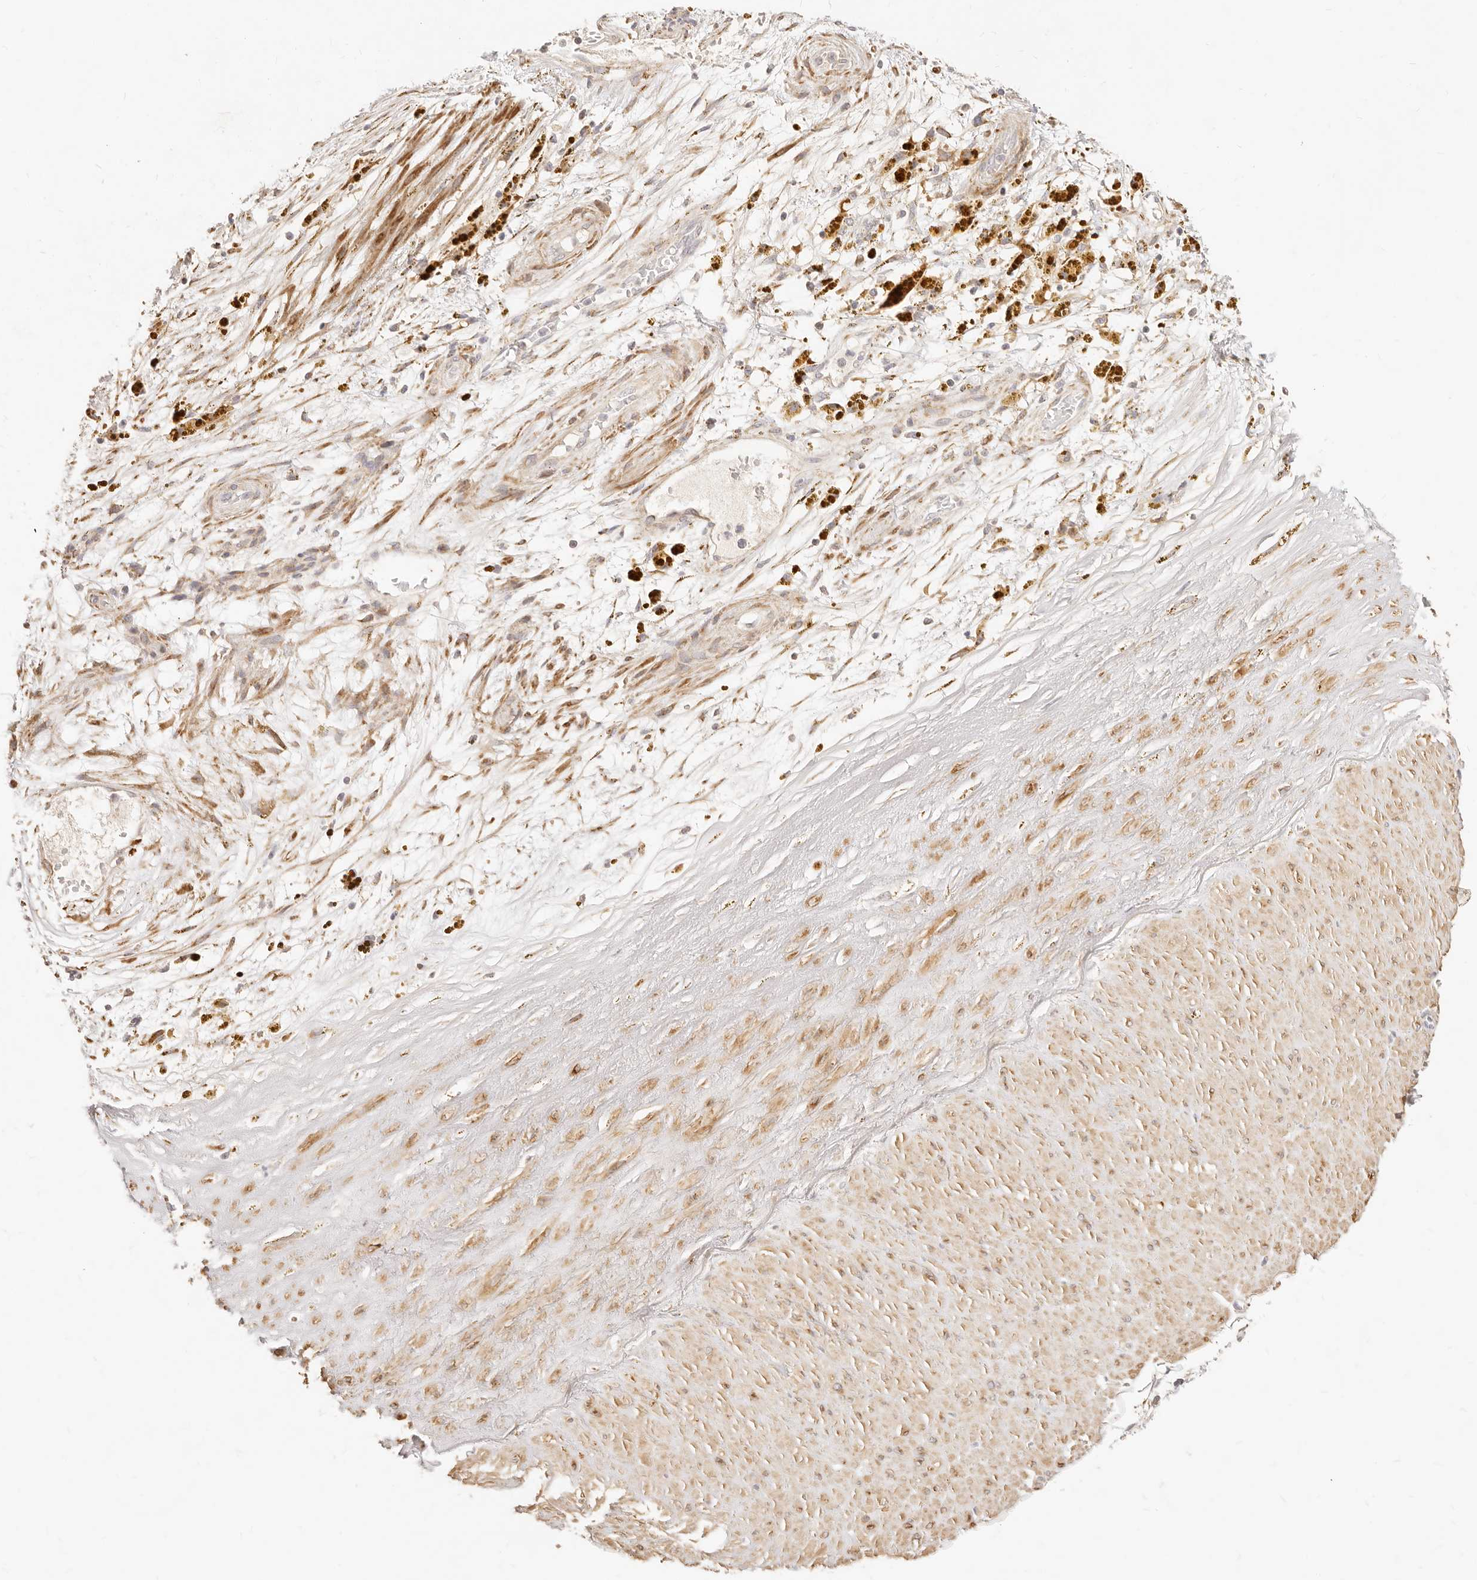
{"staining": {"intensity": "weak", "quantity": "<25%", "location": "cytoplasmic/membranous"}, "tissue": "adipose tissue", "cell_type": "Adipocytes", "image_type": "normal", "snomed": [{"axis": "morphology", "description": "Normal tissue, NOS"}, {"axis": "topography", "description": "Soft tissue"}], "caption": "This is an immunohistochemistry photomicrograph of normal human adipose tissue. There is no staining in adipocytes.", "gene": "RUBCNL", "patient": {"sex": "male", "age": 72}}